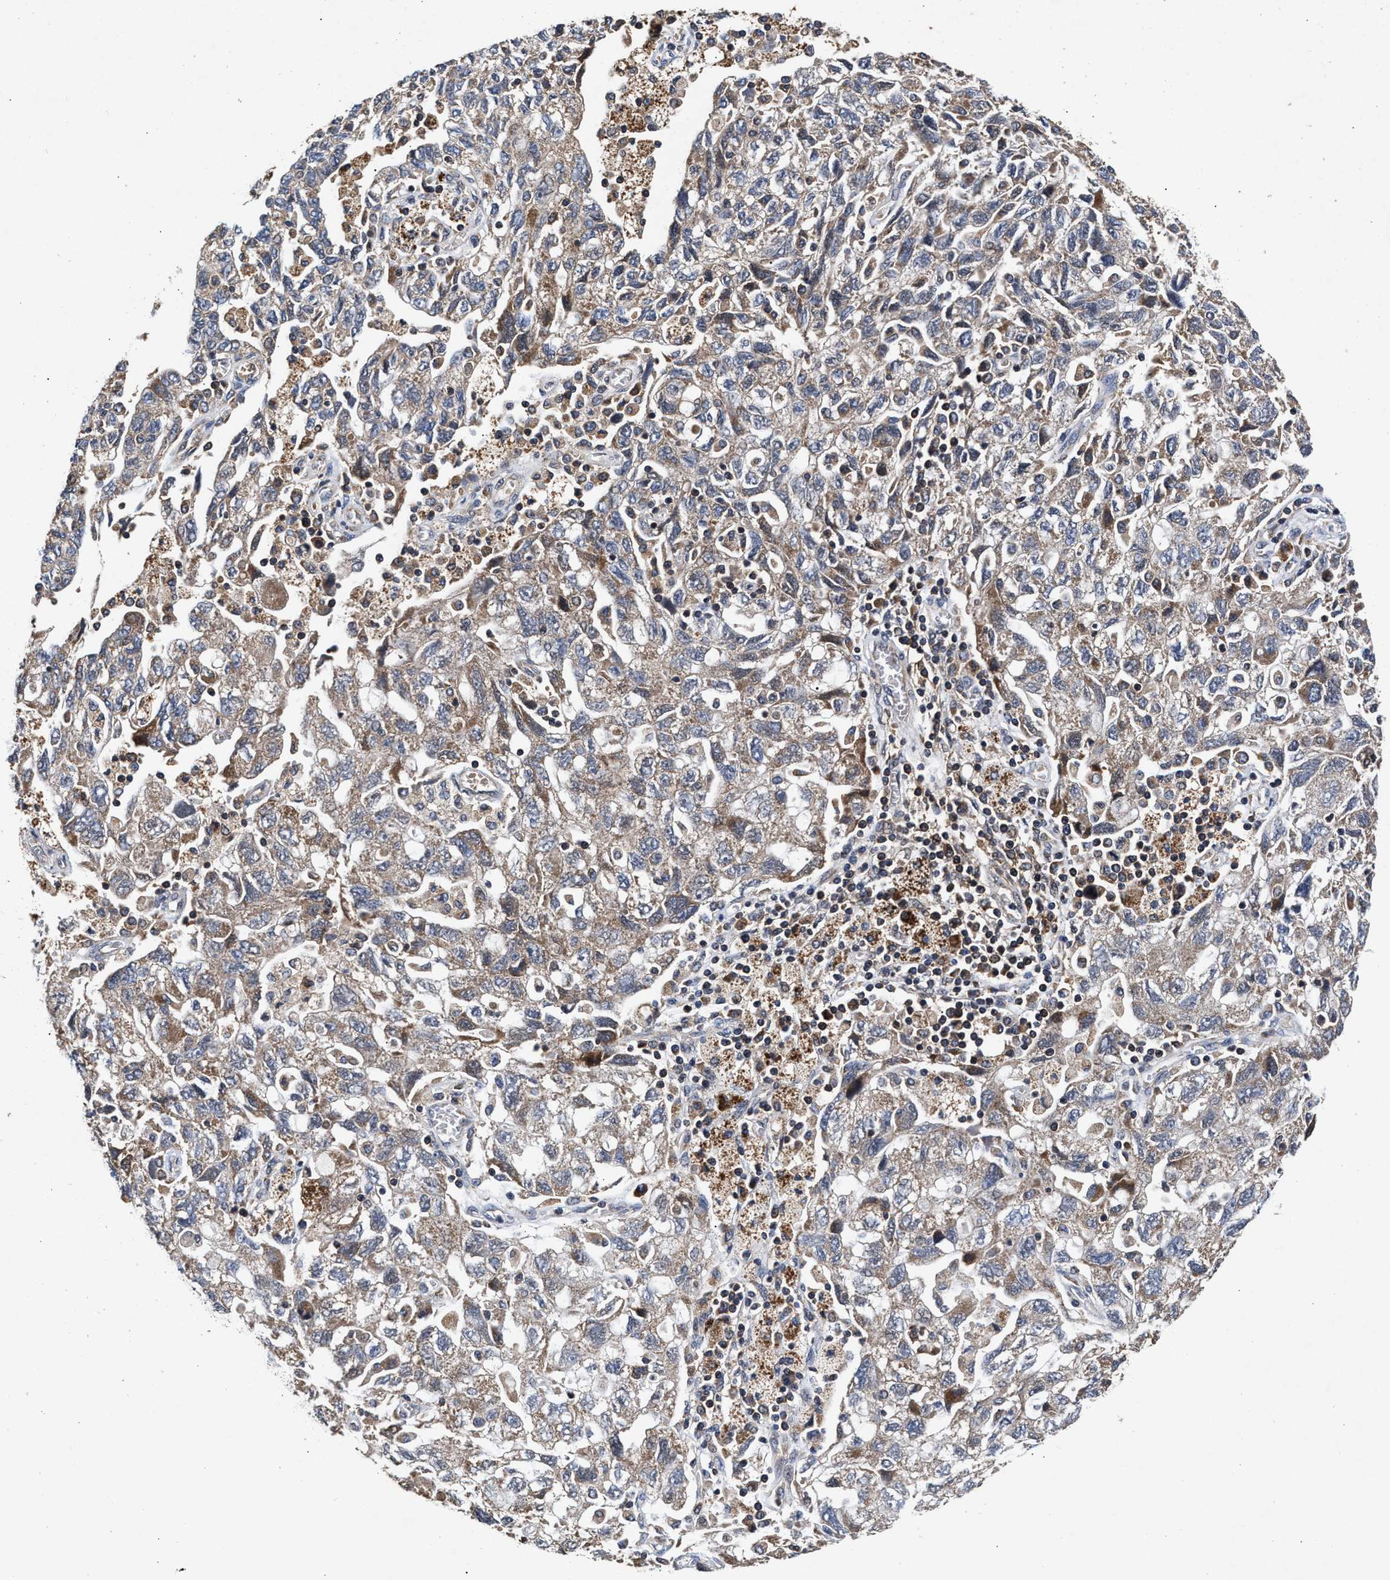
{"staining": {"intensity": "weak", "quantity": ">75%", "location": "cytoplasmic/membranous"}, "tissue": "ovarian cancer", "cell_type": "Tumor cells", "image_type": "cancer", "snomed": [{"axis": "morphology", "description": "Carcinoma, NOS"}, {"axis": "morphology", "description": "Cystadenocarcinoma, serous, NOS"}, {"axis": "topography", "description": "Ovary"}], "caption": "This is an image of immunohistochemistry (IHC) staining of serous cystadenocarcinoma (ovarian), which shows weak positivity in the cytoplasmic/membranous of tumor cells.", "gene": "NFKB2", "patient": {"sex": "female", "age": 69}}